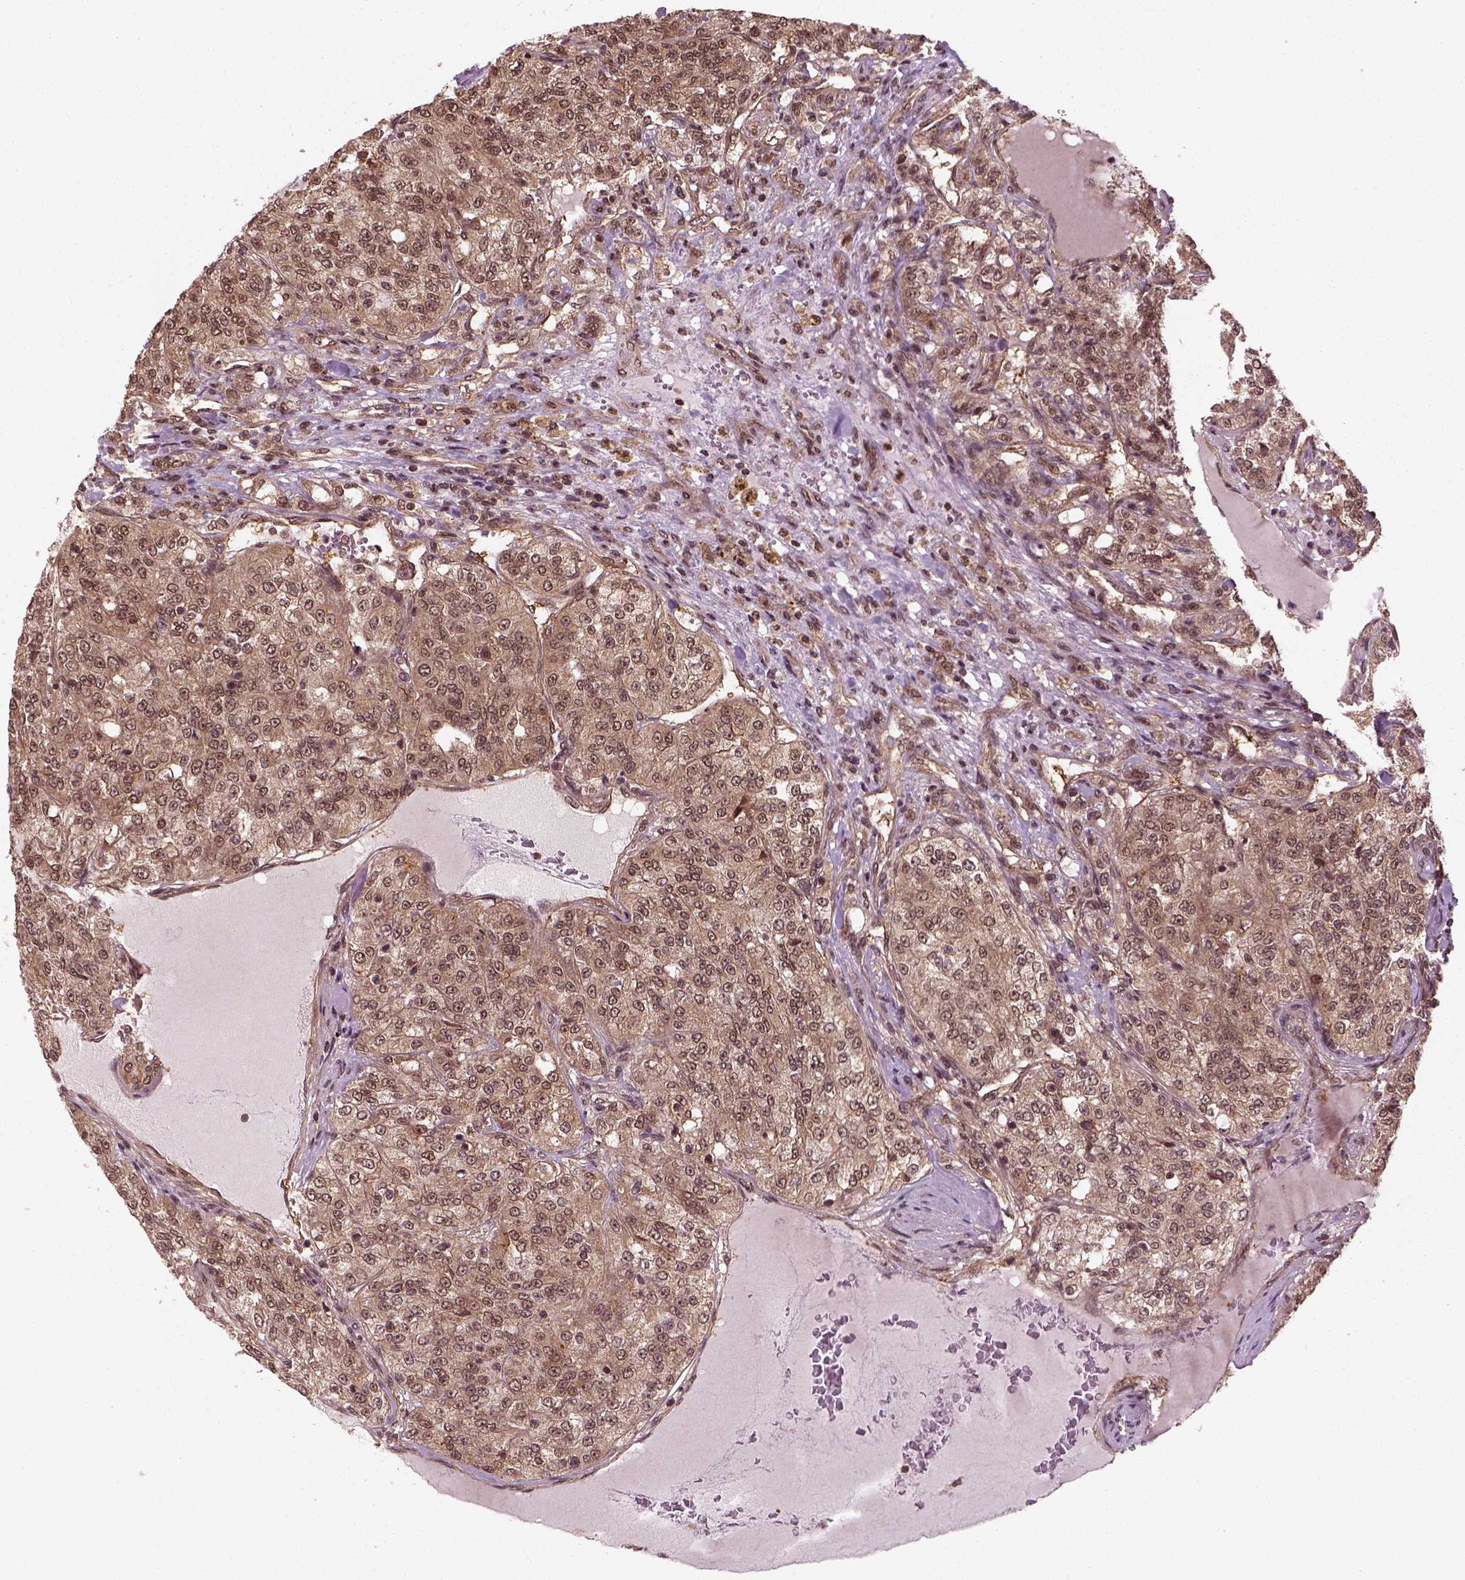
{"staining": {"intensity": "moderate", "quantity": ">75%", "location": "cytoplasmic/membranous,nuclear"}, "tissue": "renal cancer", "cell_type": "Tumor cells", "image_type": "cancer", "snomed": [{"axis": "morphology", "description": "Adenocarcinoma, NOS"}, {"axis": "topography", "description": "Kidney"}], "caption": "DAB immunohistochemical staining of human renal adenocarcinoma reveals moderate cytoplasmic/membranous and nuclear protein staining in about >75% of tumor cells. Nuclei are stained in blue.", "gene": "NUDT9", "patient": {"sex": "female", "age": 63}}